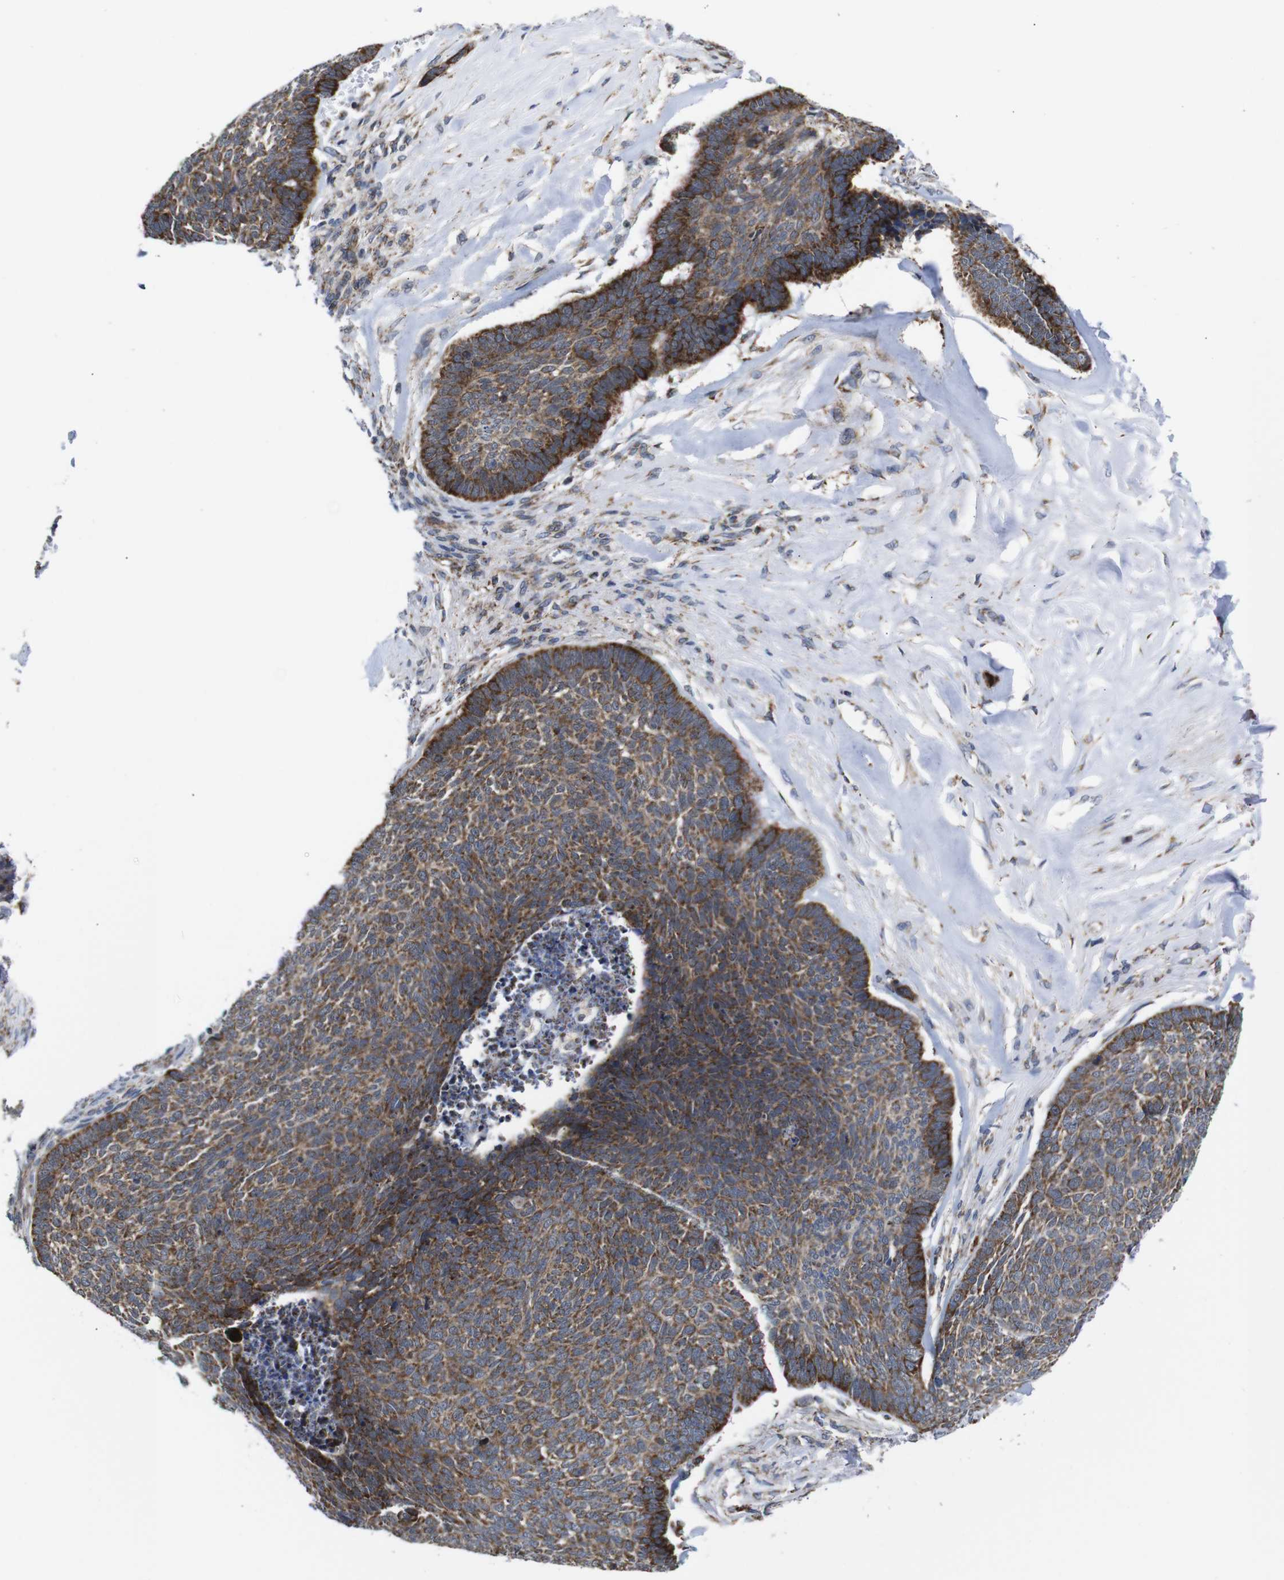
{"staining": {"intensity": "moderate", "quantity": ">75%", "location": "cytoplasmic/membranous"}, "tissue": "skin cancer", "cell_type": "Tumor cells", "image_type": "cancer", "snomed": [{"axis": "morphology", "description": "Basal cell carcinoma"}, {"axis": "topography", "description": "Skin"}], "caption": "Skin basal cell carcinoma stained with immunohistochemistry demonstrates moderate cytoplasmic/membranous positivity in approximately >75% of tumor cells.", "gene": "C17orf80", "patient": {"sex": "male", "age": 84}}